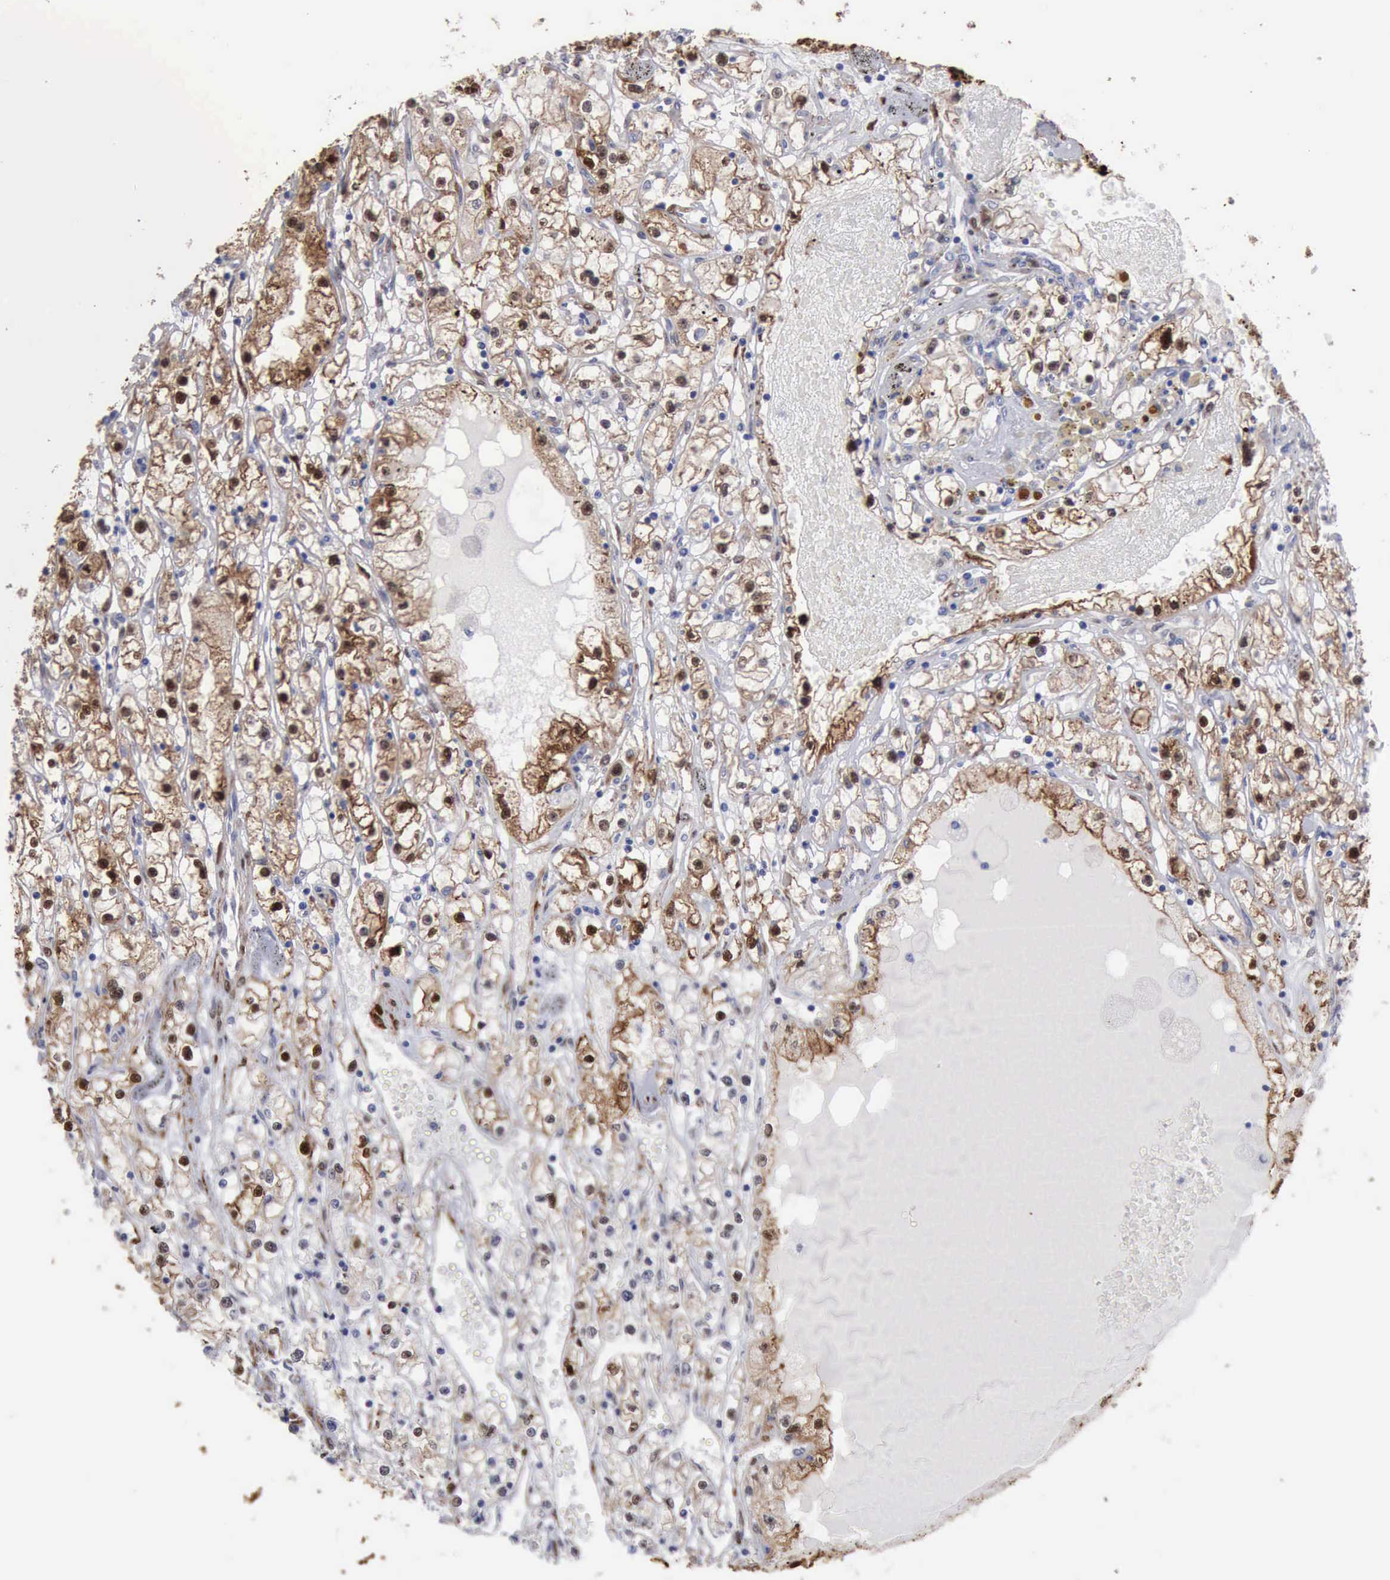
{"staining": {"intensity": "moderate", "quantity": "25%-75%", "location": "cytoplasmic/membranous,nuclear"}, "tissue": "renal cancer", "cell_type": "Tumor cells", "image_type": "cancer", "snomed": [{"axis": "morphology", "description": "Adenocarcinoma, NOS"}, {"axis": "topography", "description": "Kidney"}], "caption": "Protein staining reveals moderate cytoplasmic/membranous and nuclear positivity in about 25%-75% of tumor cells in renal cancer (adenocarcinoma). Nuclei are stained in blue.", "gene": "FHL1", "patient": {"sex": "male", "age": 56}}